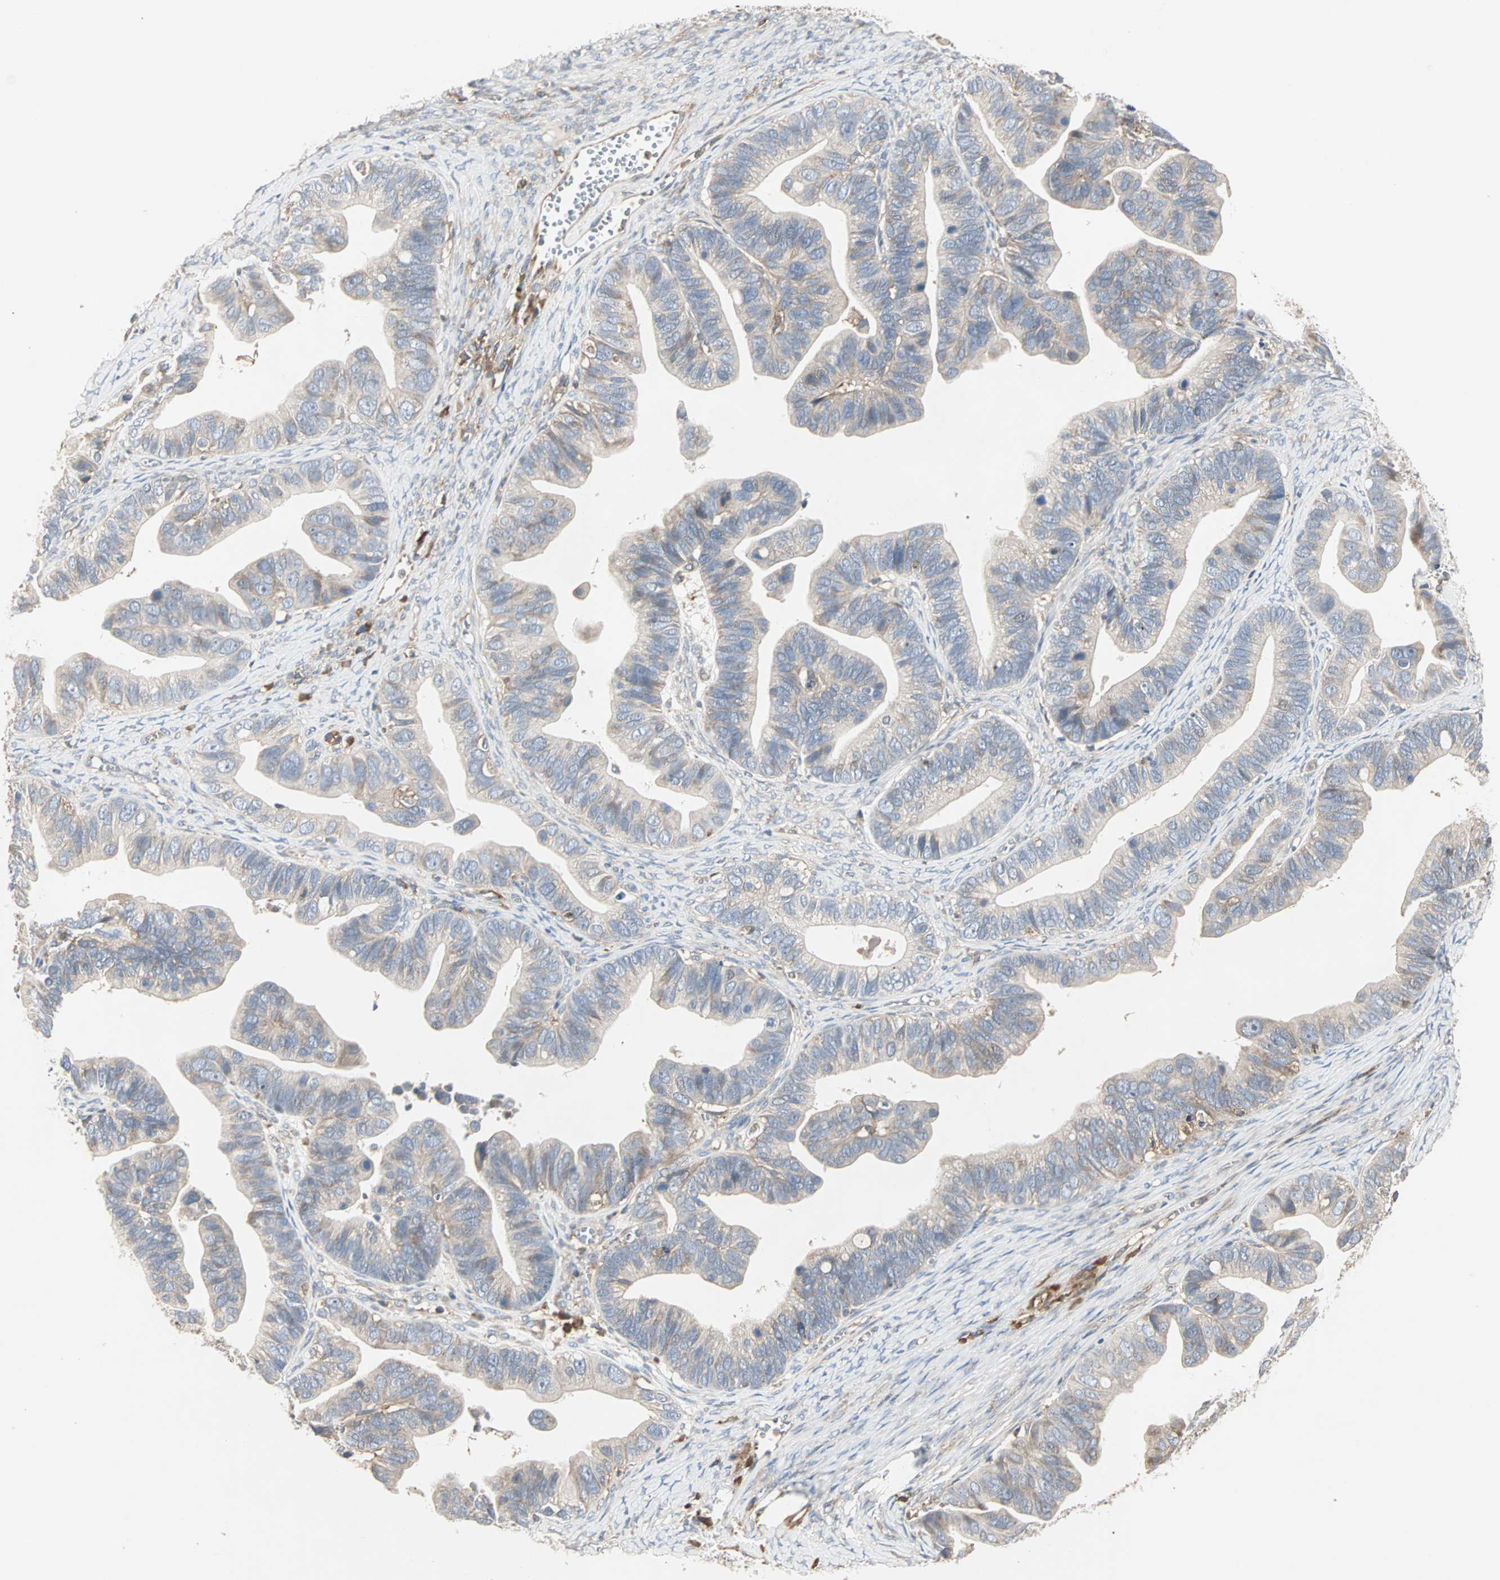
{"staining": {"intensity": "weak", "quantity": ">75%", "location": "cytoplasmic/membranous"}, "tissue": "ovarian cancer", "cell_type": "Tumor cells", "image_type": "cancer", "snomed": [{"axis": "morphology", "description": "Cystadenocarcinoma, serous, NOS"}, {"axis": "topography", "description": "Ovary"}], "caption": "Serous cystadenocarcinoma (ovarian) stained with a protein marker demonstrates weak staining in tumor cells.", "gene": "GNAI2", "patient": {"sex": "female", "age": 56}}